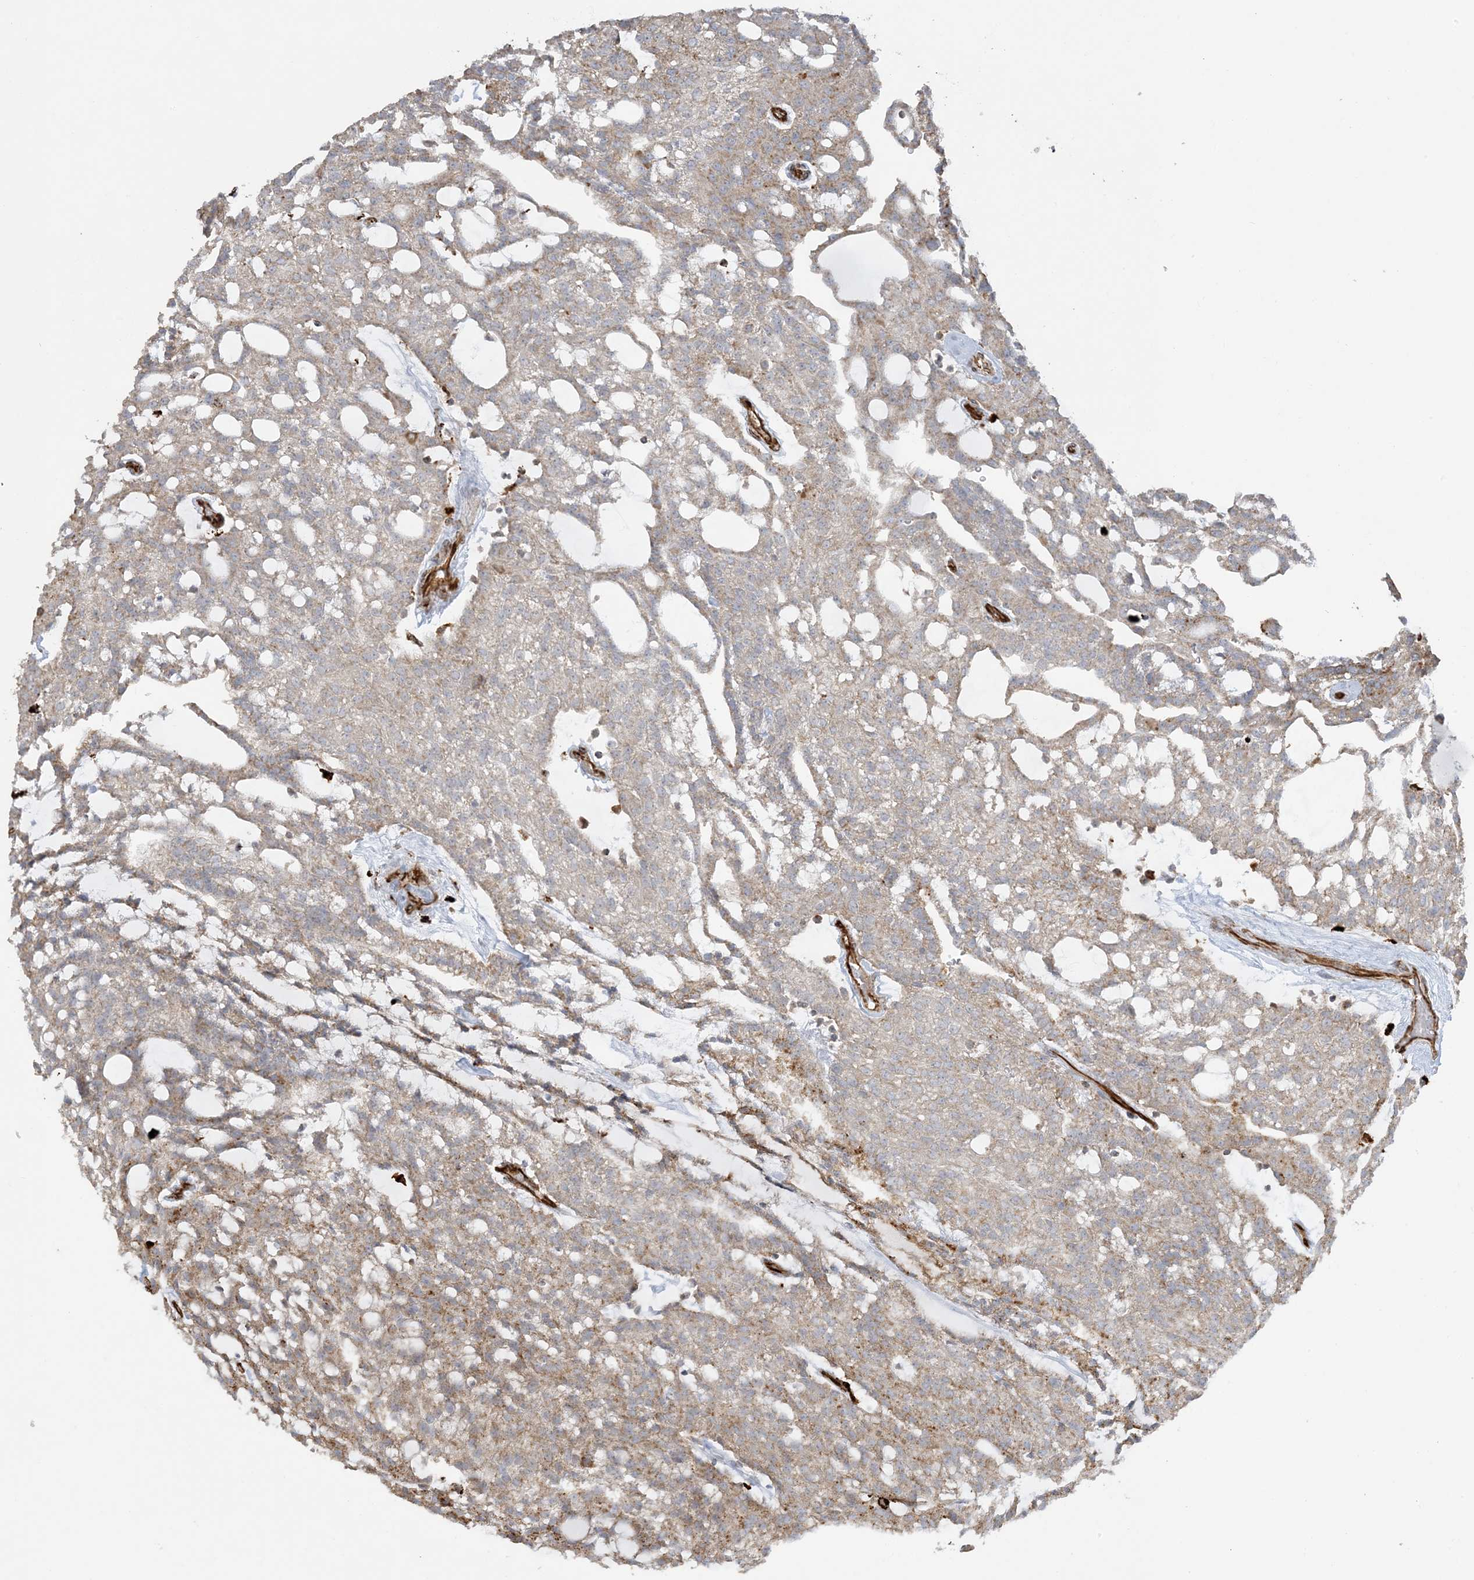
{"staining": {"intensity": "weak", "quantity": ">75%", "location": "cytoplasmic/membranous"}, "tissue": "renal cancer", "cell_type": "Tumor cells", "image_type": "cancer", "snomed": [{"axis": "morphology", "description": "Adenocarcinoma, NOS"}, {"axis": "topography", "description": "Kidney"}], "caption": "Immunohistochemical staining of human renal cancer exhibits low levels of weak cytoplasmic/membranous protein positivity in about >75% of tumor cells. Nuclei are stained in blue.", "gene": "AGA", "patient": {"sex": "male", "age": 63}}